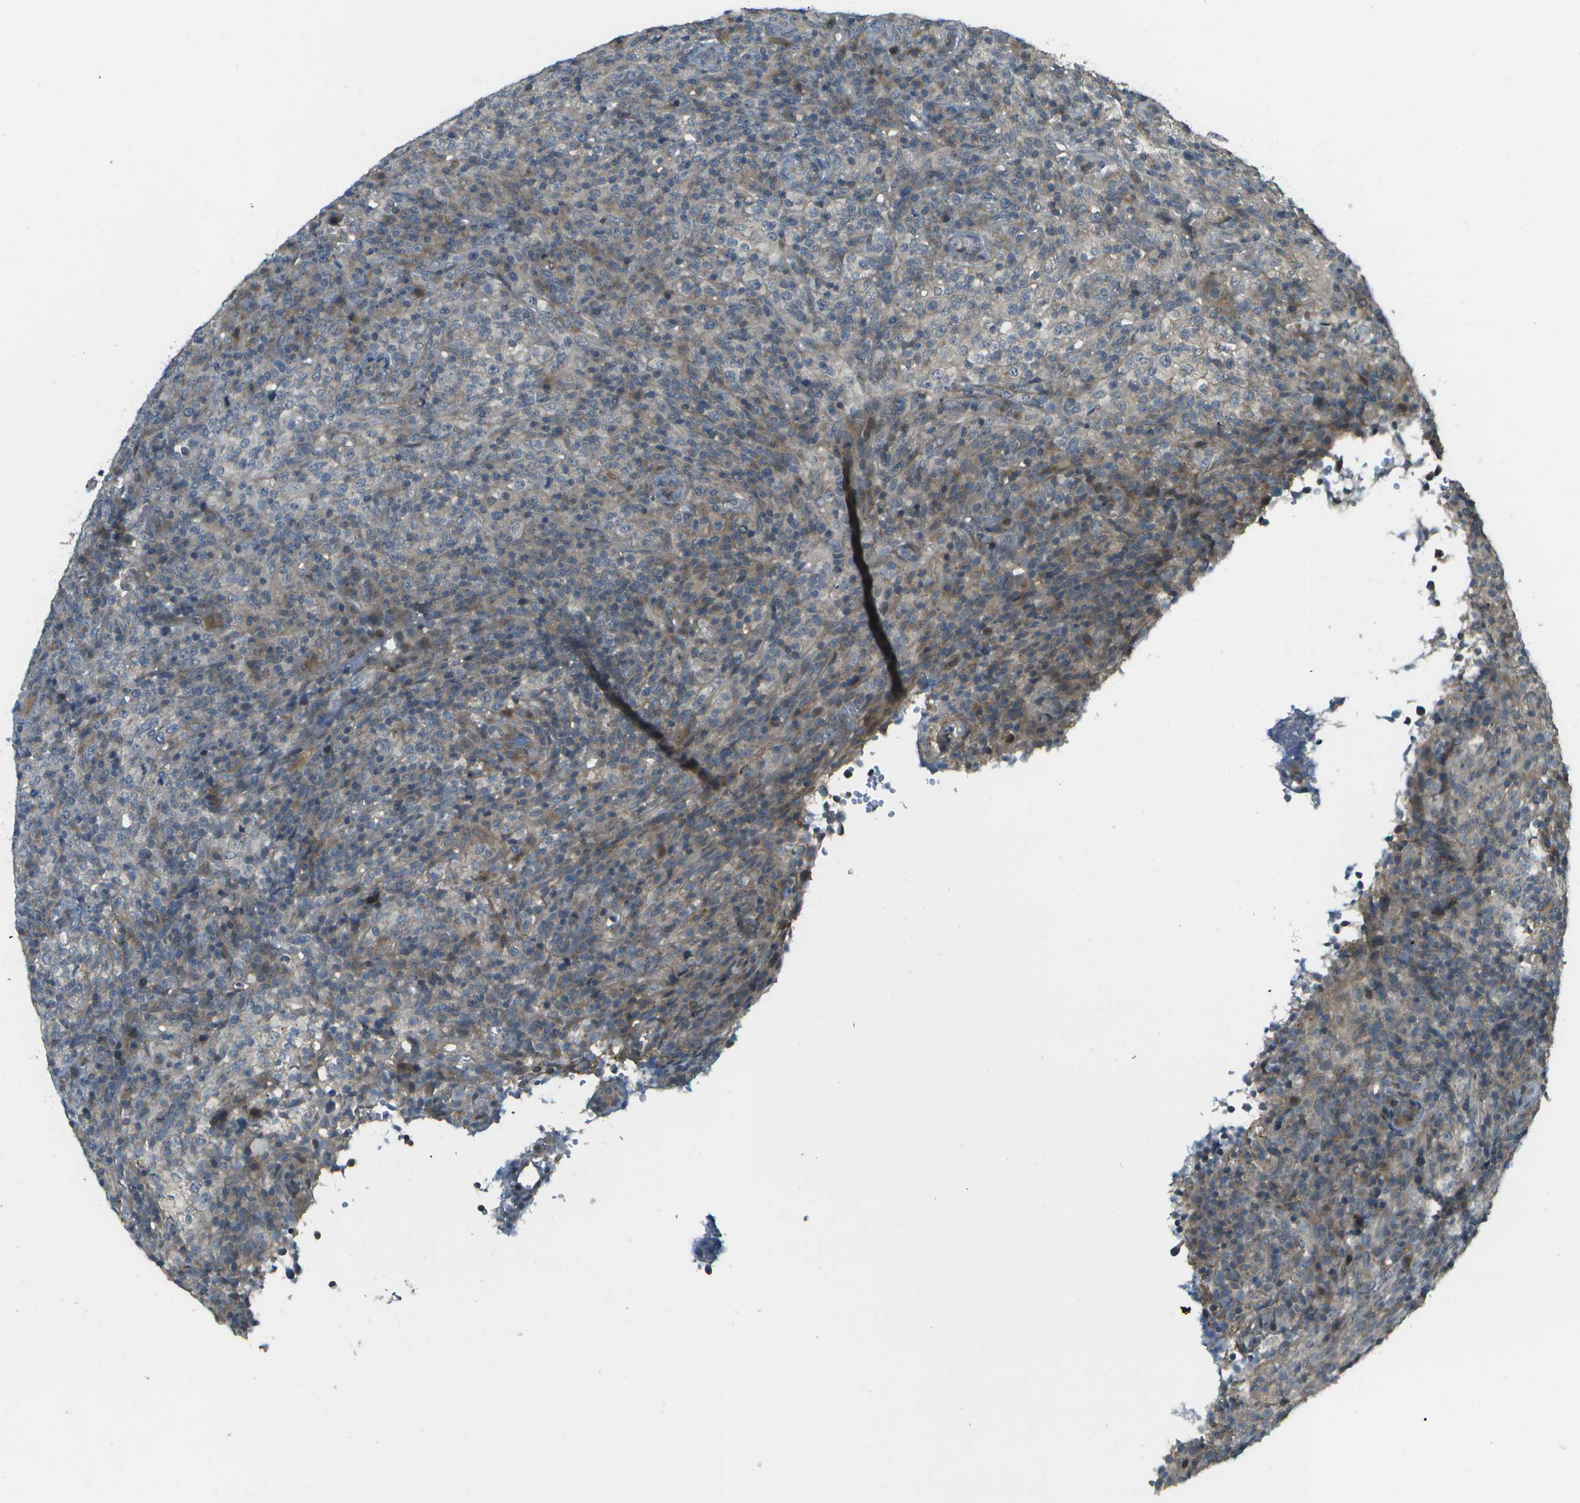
{"staining": {"intensity": "weak", "quantity": "<25%", "location": "cytoplasmic/membranous"}, "tissue": "lymphoma", "cell_type": "Tumor cells", "image_type": "cancer", "snomed": [{"axis": "morphology", "description": "Malignant lymphoma, non-Hodgkin's type, High grade"}, {"axis": "topography", "description": "Lymph node"}], "caption": "A micrograph of lymphoma stained for a protein shows no brown staining in tumor cells.", "gene": "WNK2", "patient": {"sex": "female", "age": 76}}